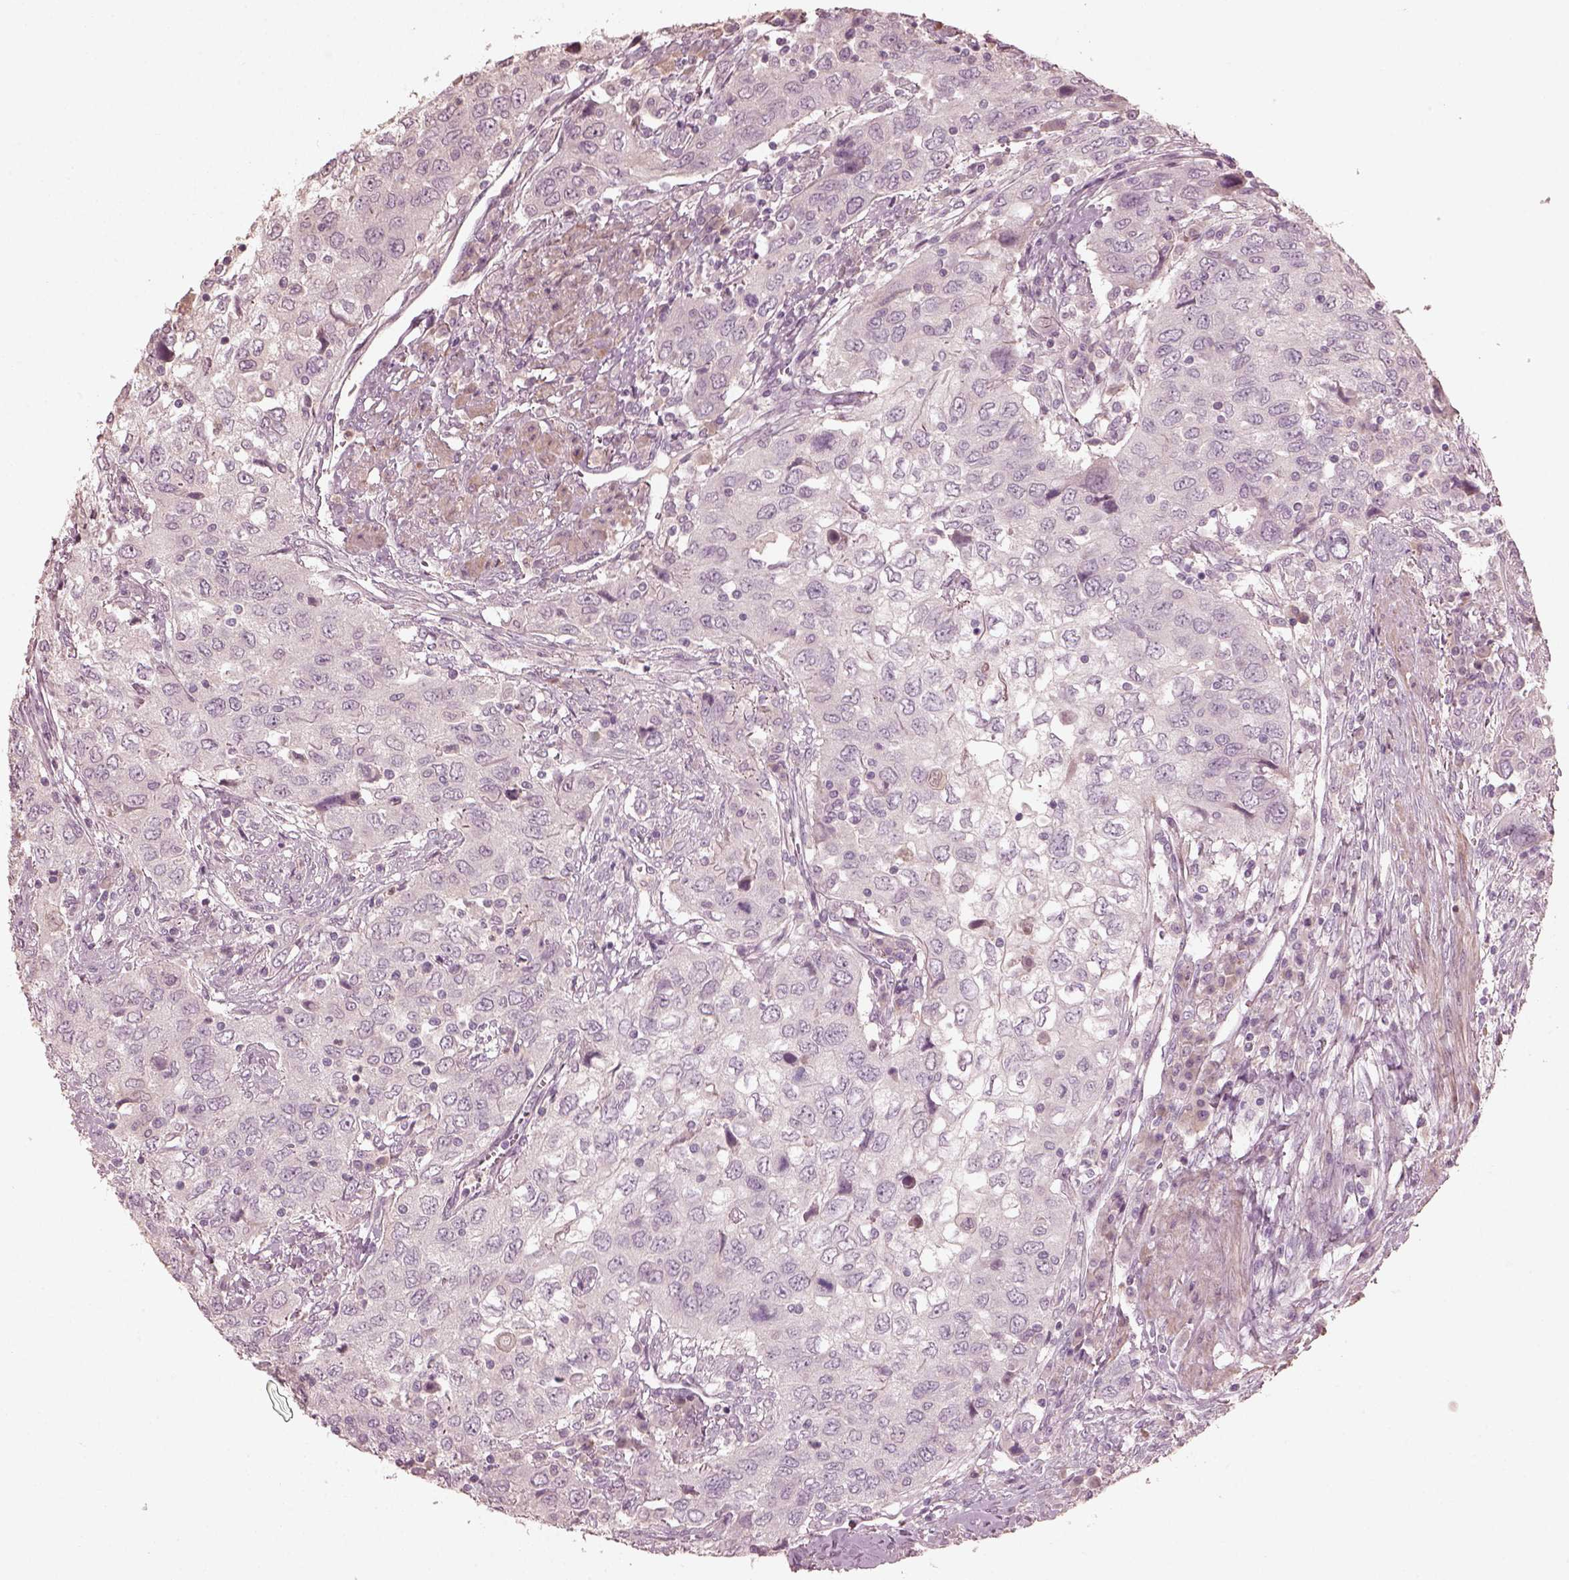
{"staining": {"intensity": "negative", "quantity": "none", "location": "none"}, "tissue": "urothelial cancer", "cell_type": "Tumor cells", "image_type": "cancer", "snomed": [{"axis": "morphology", "description": "Urothelial carcinoma, High grade"}, {"axis": "topography", "description": "Urinary bladder"}], "caption": "There is no significant positivity in tumor cells of urothelial carcinoma (high-grade).", "gene": "OPTC", "patient": {"sex": "male", "age": 76}}